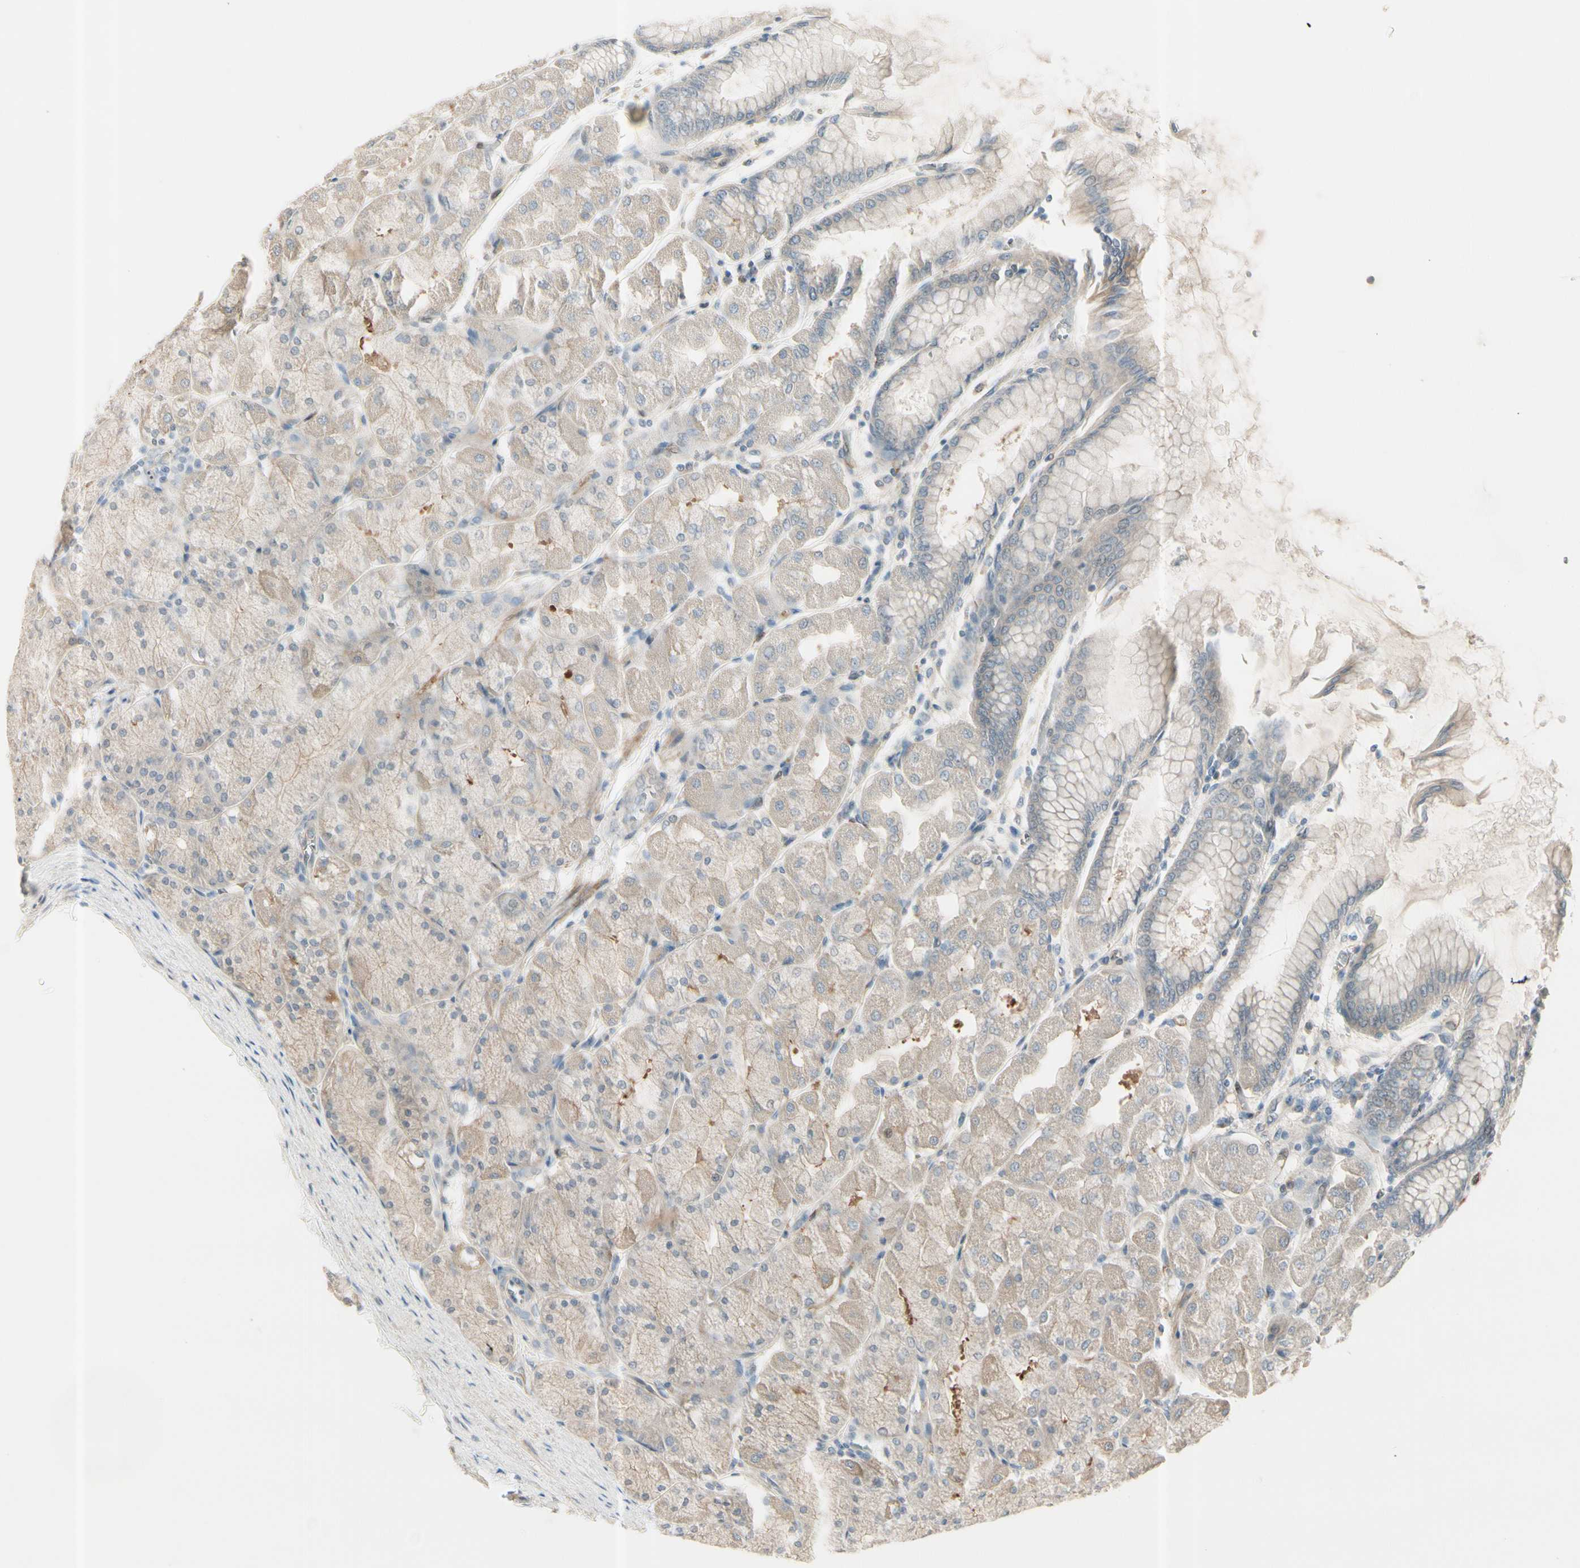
{"staining": {"intensity": "moderate", "quantity": "25%-75%", "location": "cytoplasmic/membranous"}, "tissue": "stomach", "cell_type": "Glandular cells", "image_type": "normal", "snomed": [{"axis": "morphology", "description": "Normal tissue, NOS"}, {"axis": "topography", "description": "Stomach, upper"}], "caption": "A brown stain highlights moderate cytoplasmic/membranous expression of a protein in glandular cells of benign human stomach. Using DAB (brown) and hematoxylin (blue) stains, captured at high magnification using brightfield microscopy.", "gene": "CYP2E1", "patient": {"sex": "female", "age": 56}}